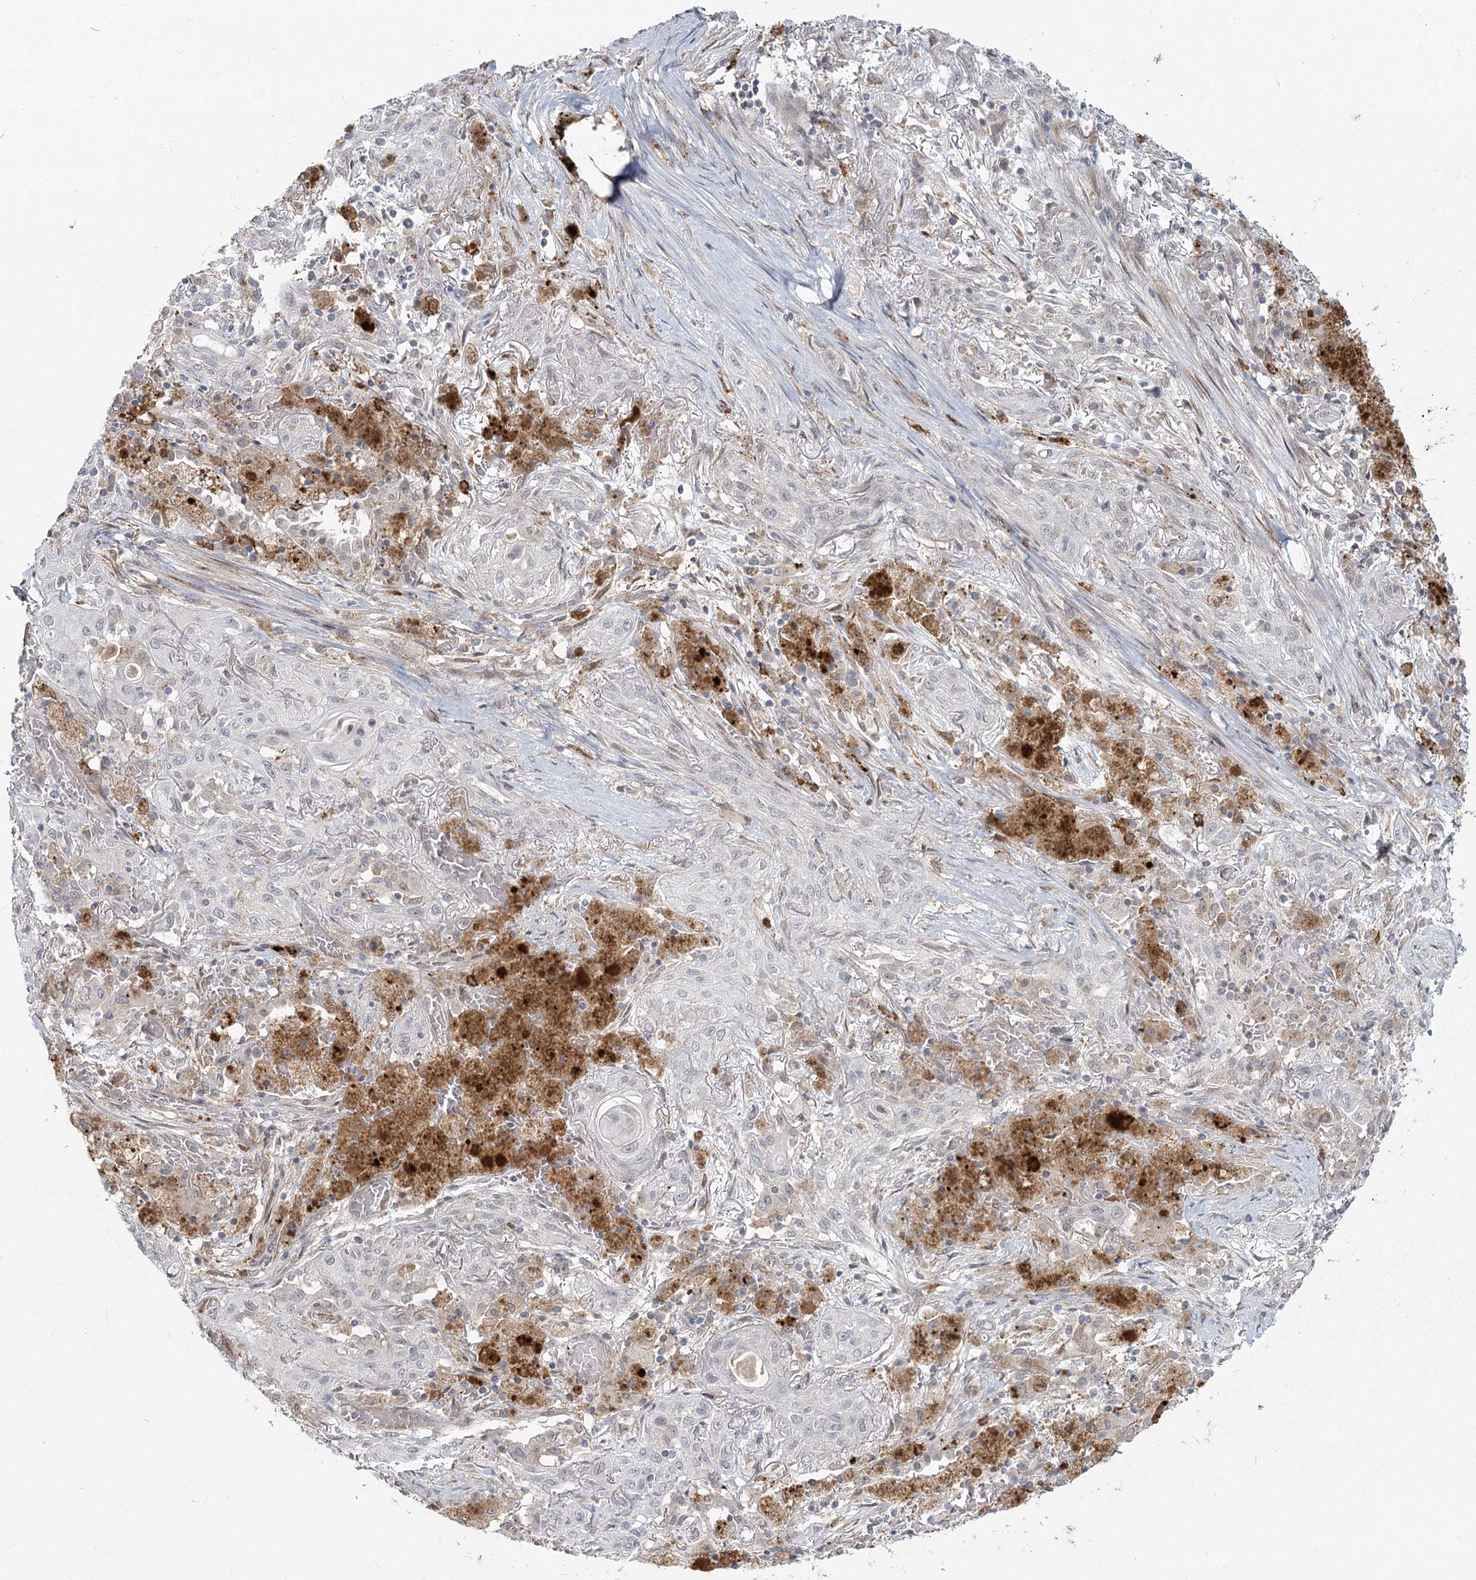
{"staining": {"intensity": "negative", "quantity": "none", "location": "none"}, "tissue": "lung cancer", "cell_type": "Tumor cells", "image_type": "cancer", "snomed": [{"axis": "morphology", "description": "Squamous cell carcinoma, NOS"}, {"axis": "topography", "description": "Lung"}], "caption": "Lung cancer (squamous cell carcinoma) stained for a protein using immunohistochemistry (IHC) reveals no expression tumor cells.", "gene": "AP2M1", "patient": {"sex": "female", "age": 47}}